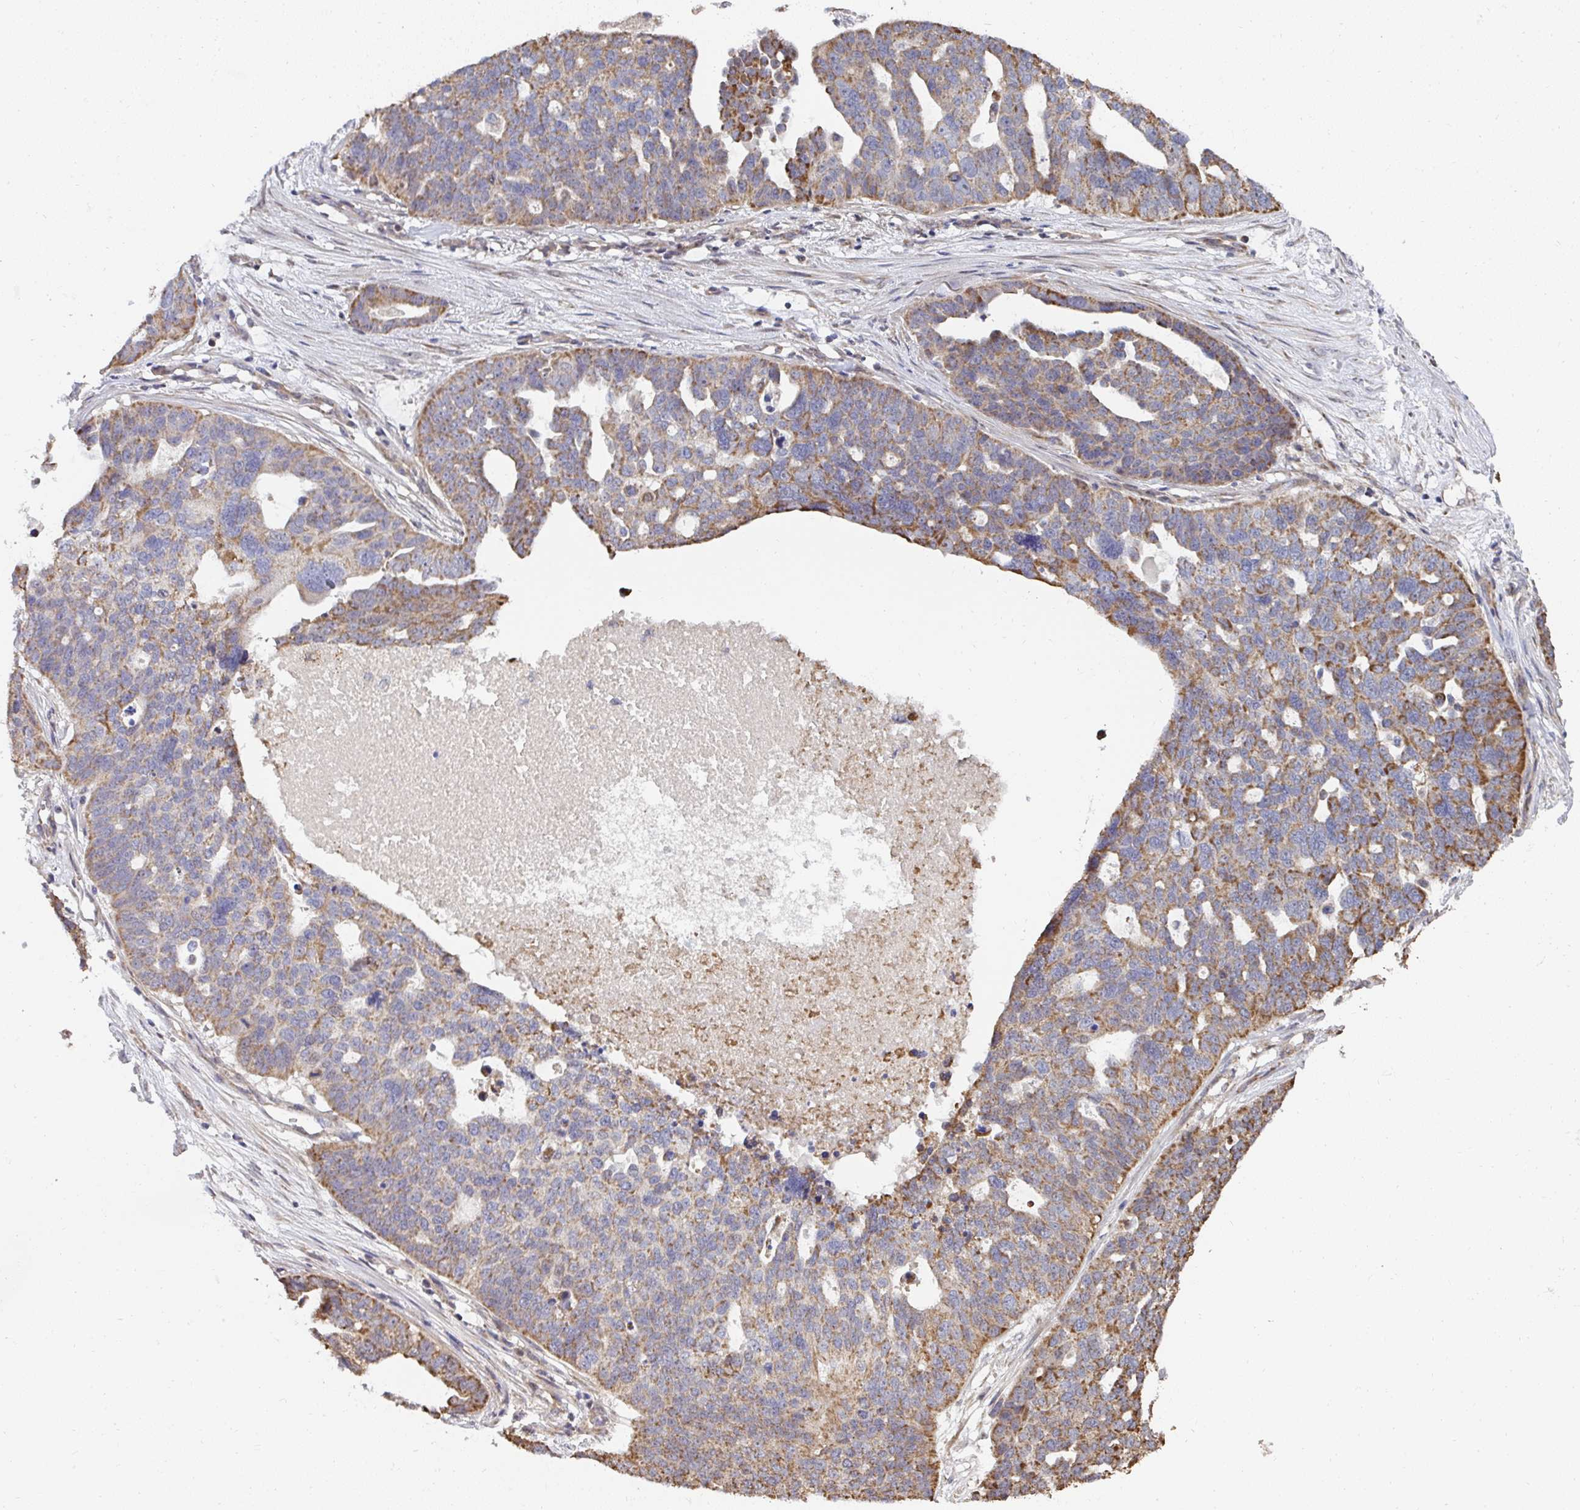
{"staining": {"intensity": "moderate", "quantity": ">75%", "location": "cytoplasmic/membranous"}, "tissue": "ovarian cancer", "cell_type": "Tumor cells", "image_type": "cancer", "snomed": [{"axis": "morphology", "description": "Cystadenocarcinoma, serous, NOS"}, {"axis": "topography", "description": "Ovary"}], "caption": "Ovarian cancer stained for a protein reveals moderate cytoplasmic/membranous positivity in tumor cells.", "gene": "AGTPBP1", "patient": {"sex": "female", "age": 59}}